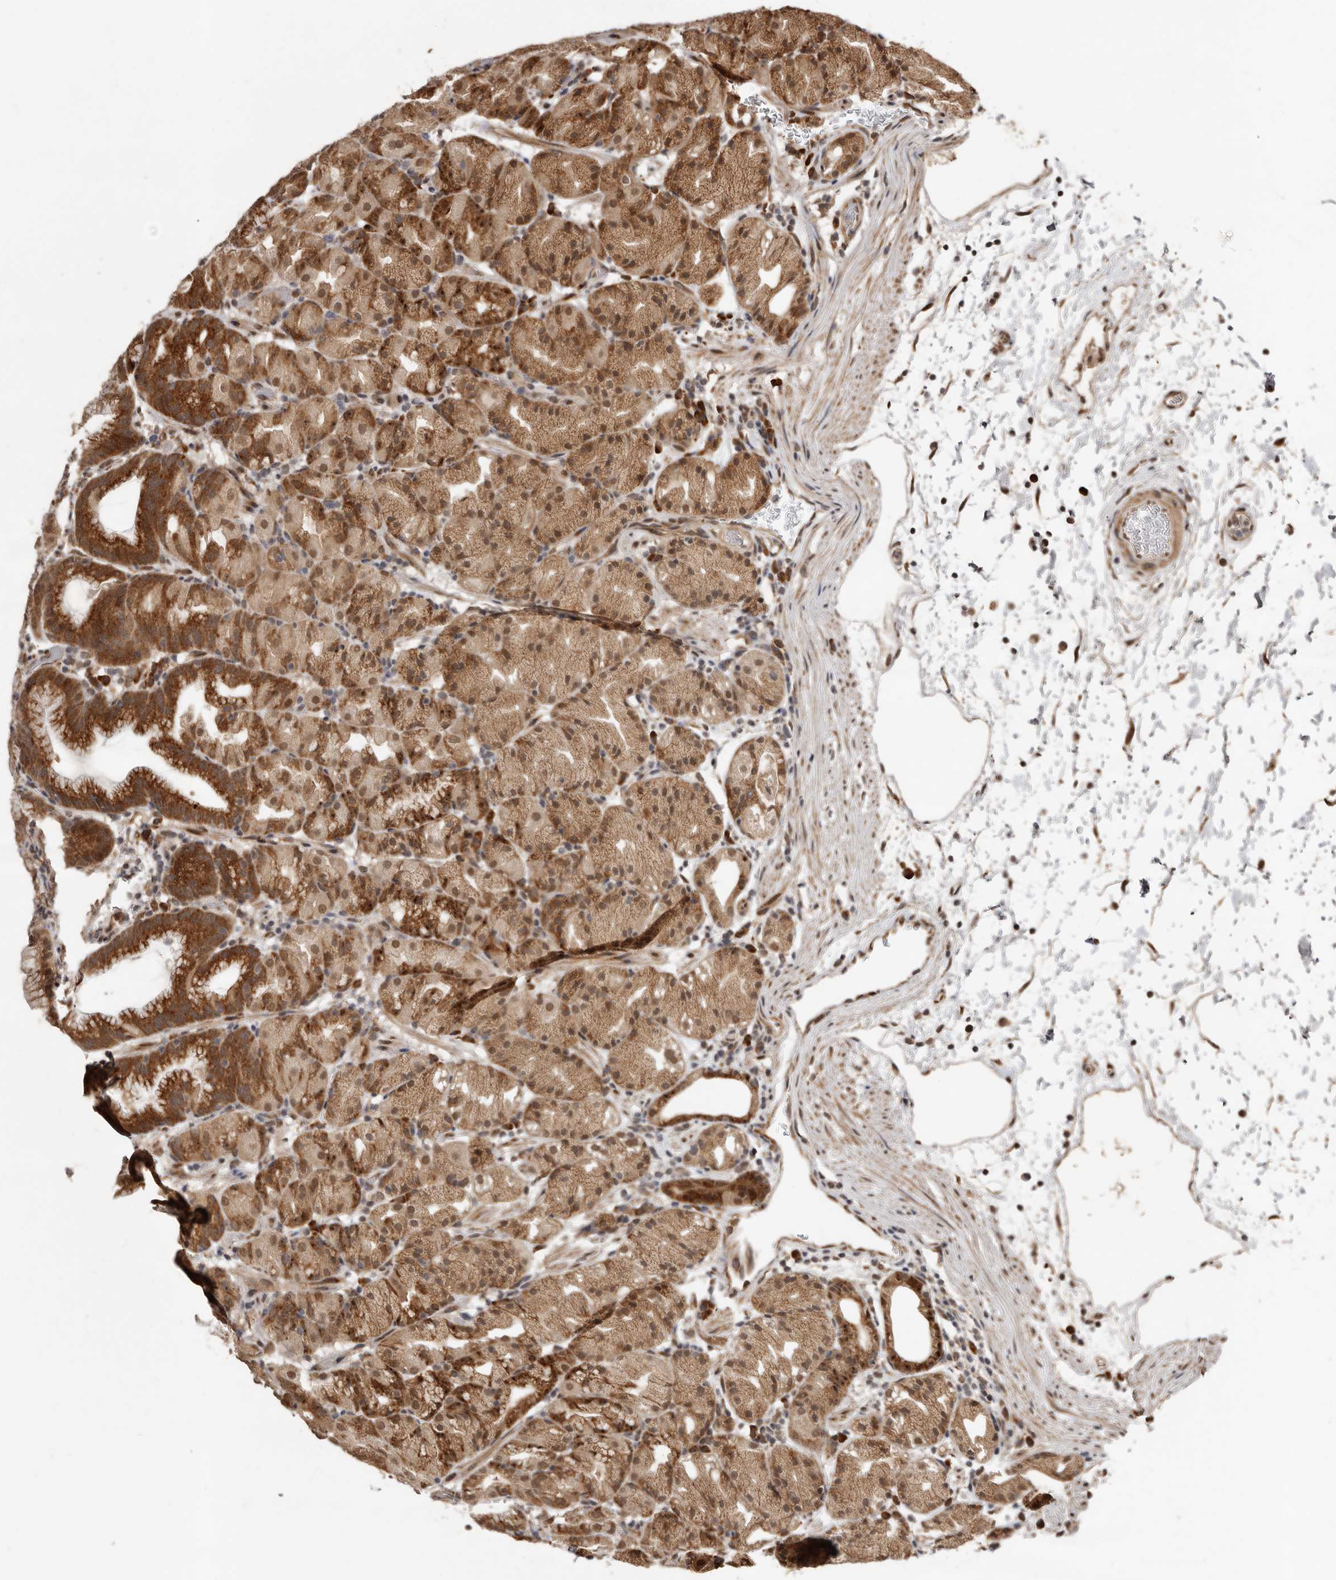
{"staining": {"intensity": "strong", "quantity": ">75%", "location": "cytoplasmic/membranous,nuclear"}, "tissue": "stomach", "cell_type": "Glandular cells", "image_type": "normal", "snomed": [{"axis": "morphology", "description": "Normal tissue, NOS"}, {"axis": "topography", "description": "Stomach, upper"}], "caption": "The histopathology image displays a brown stain indicating the presence of a protein in the cytoplasmic/membranous,nuclear of glandular cells in stomach. The protein is stained brown, and the nuclei are stained in blue (DAB (3,3'-diaminobenzidine) IHC with brightfield microscopy, high magnification).", "gene": "LRGUK", "patient": {"sex": "male", "age": 48}}